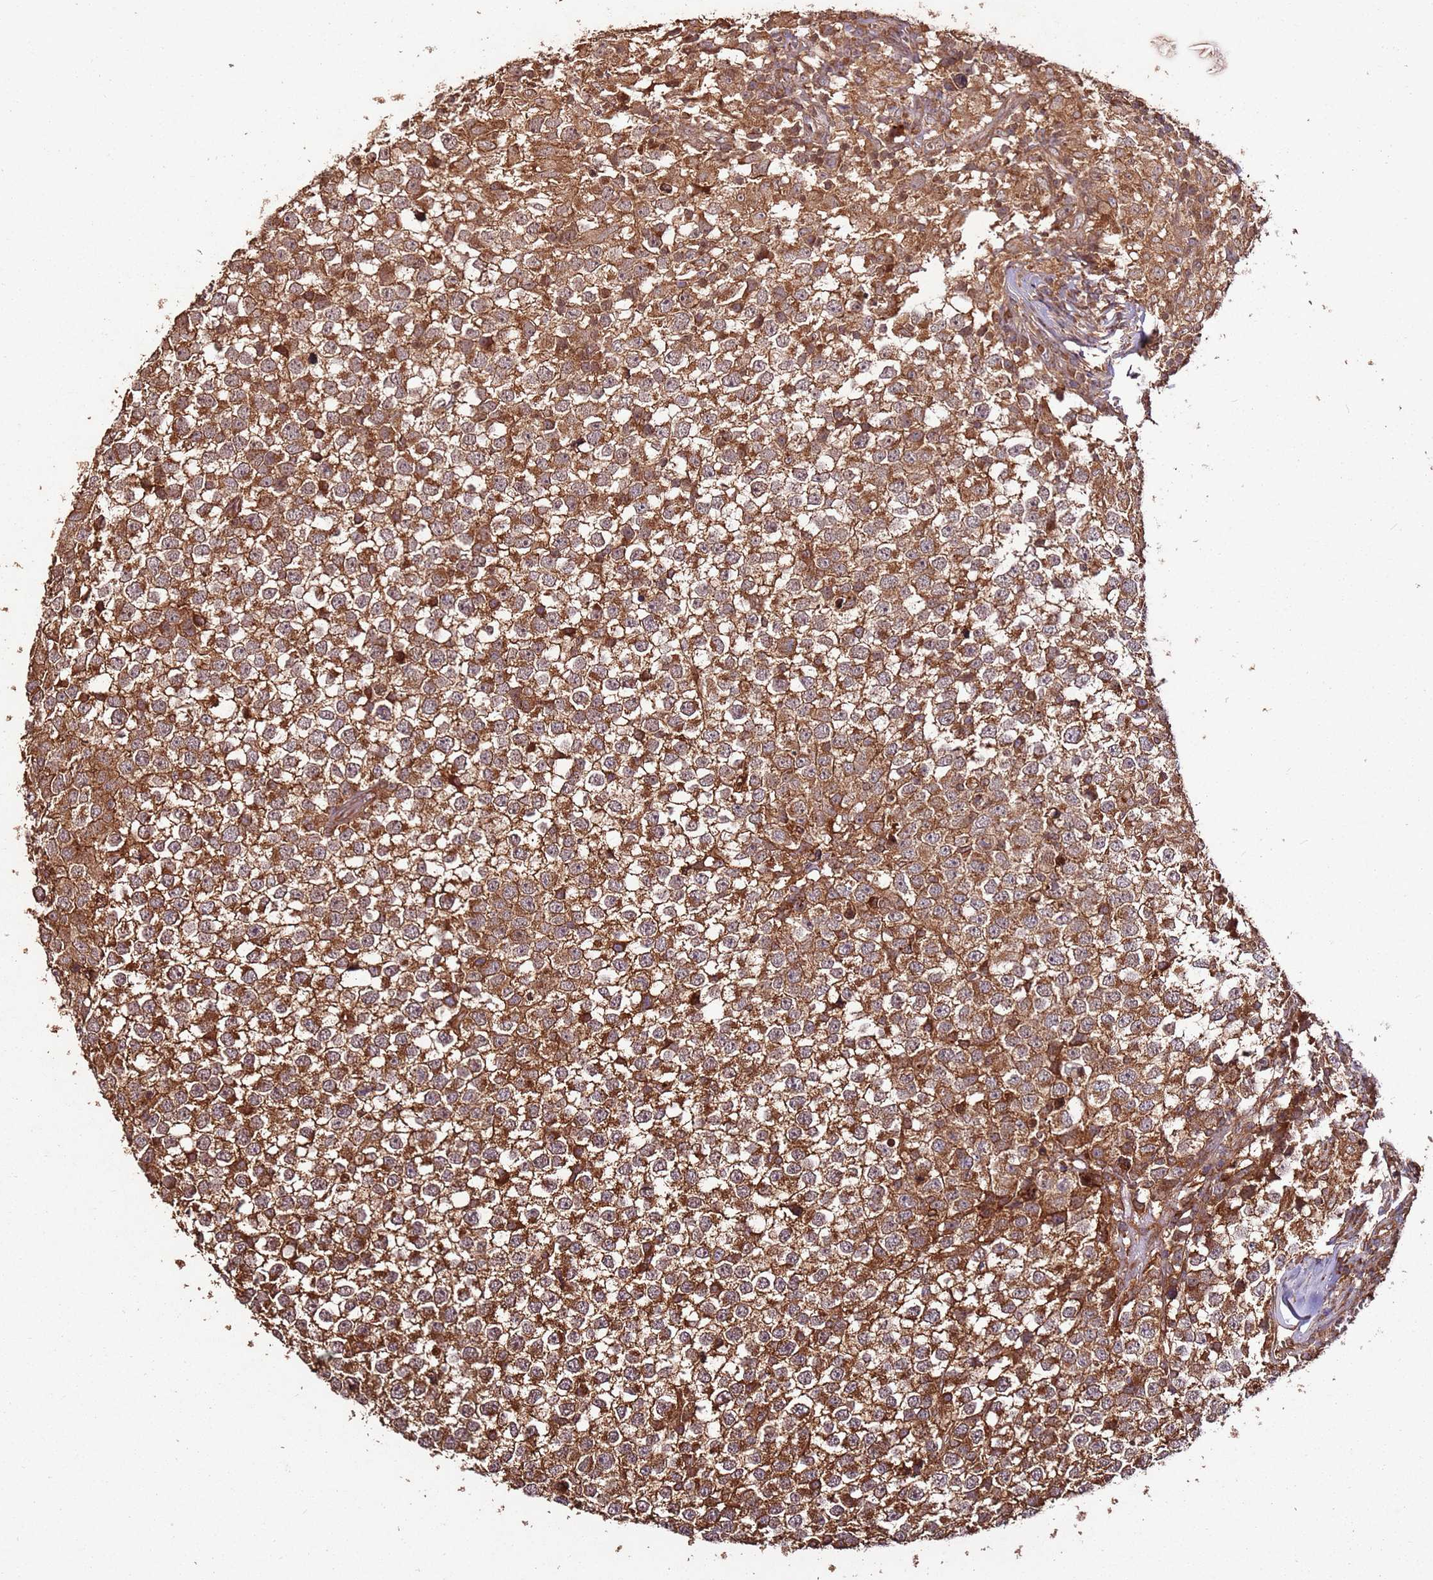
{"staining": {"intensity": "strong", "quantity": ">75%", "location": "cytoplasmic/membranous"}, "tissue": "testis cancer", "cell_type": "Tumor cells", "image_type": "cancer", "snomed": [{"axis": "morphology", "description": "Seminoma, NOS"}, {"axis": "topography", "description": "Testis"}], "caption": "Seminoma (testis) stained with immunohistochemistry (IHC) demonstrates strong cytoplasmic/membranous expression in about >75% of tumor cells.", "gene": "FAM186A", "patient": {"sex": "male", "age": 65}}